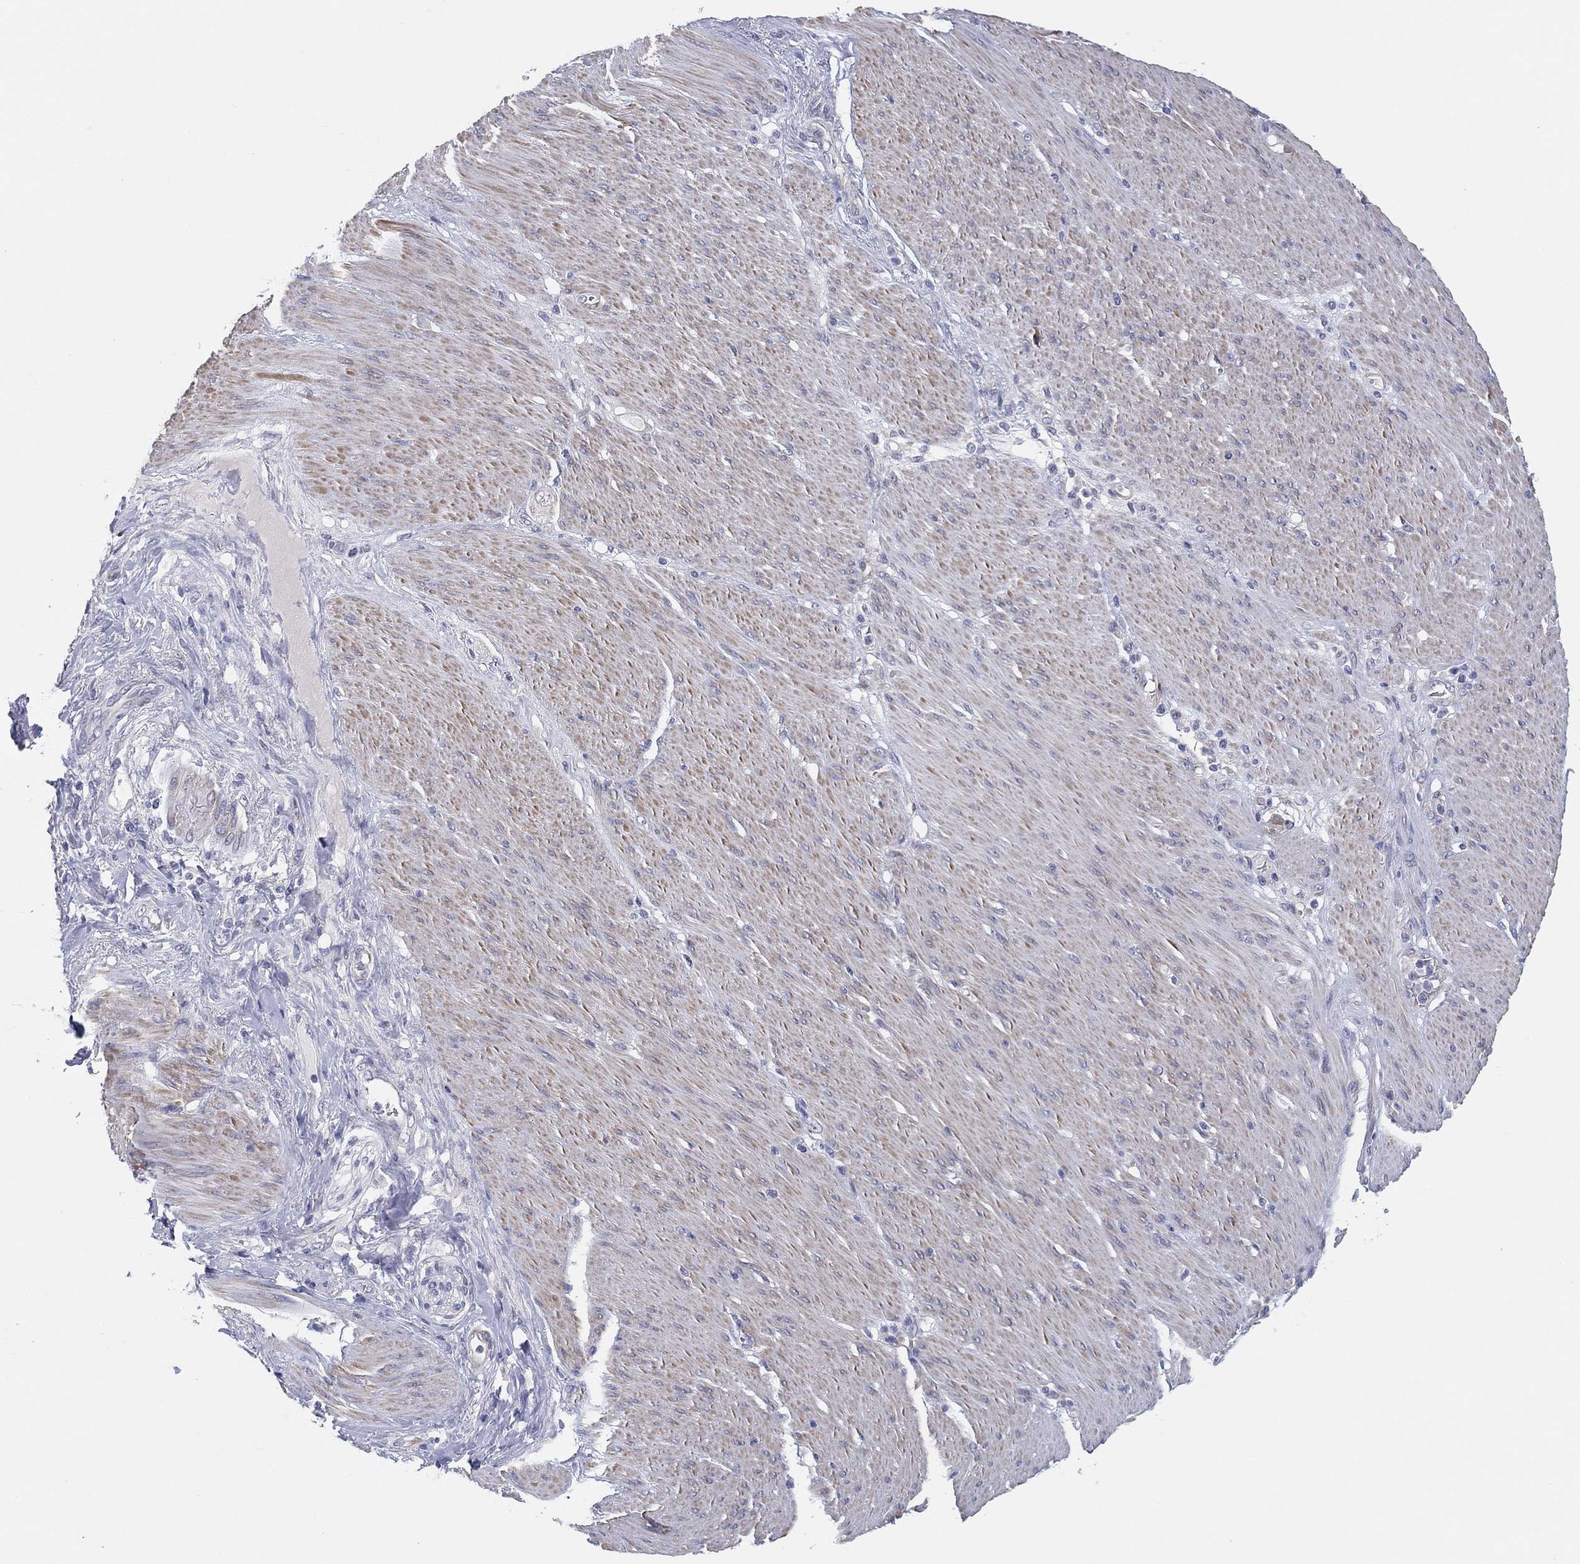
{"staining": {"intensity": "negative", "quantity": "none", "location": "none"}, "tissue": "stomach cancer", "cell_type": "Tumor cells", "image_type": "cancer", "snomed": [{"axis": "morphology", "description": "Adenocarcinoma, NOS"}, {"axis": "topography", "description": "Stomach"}], "caption": "The image demonstrates no significant staining in tumor cells of adenocarcinoma (stomach).", "gene": "HEATR4", "patient": {"sex": "female", "age": 79}}